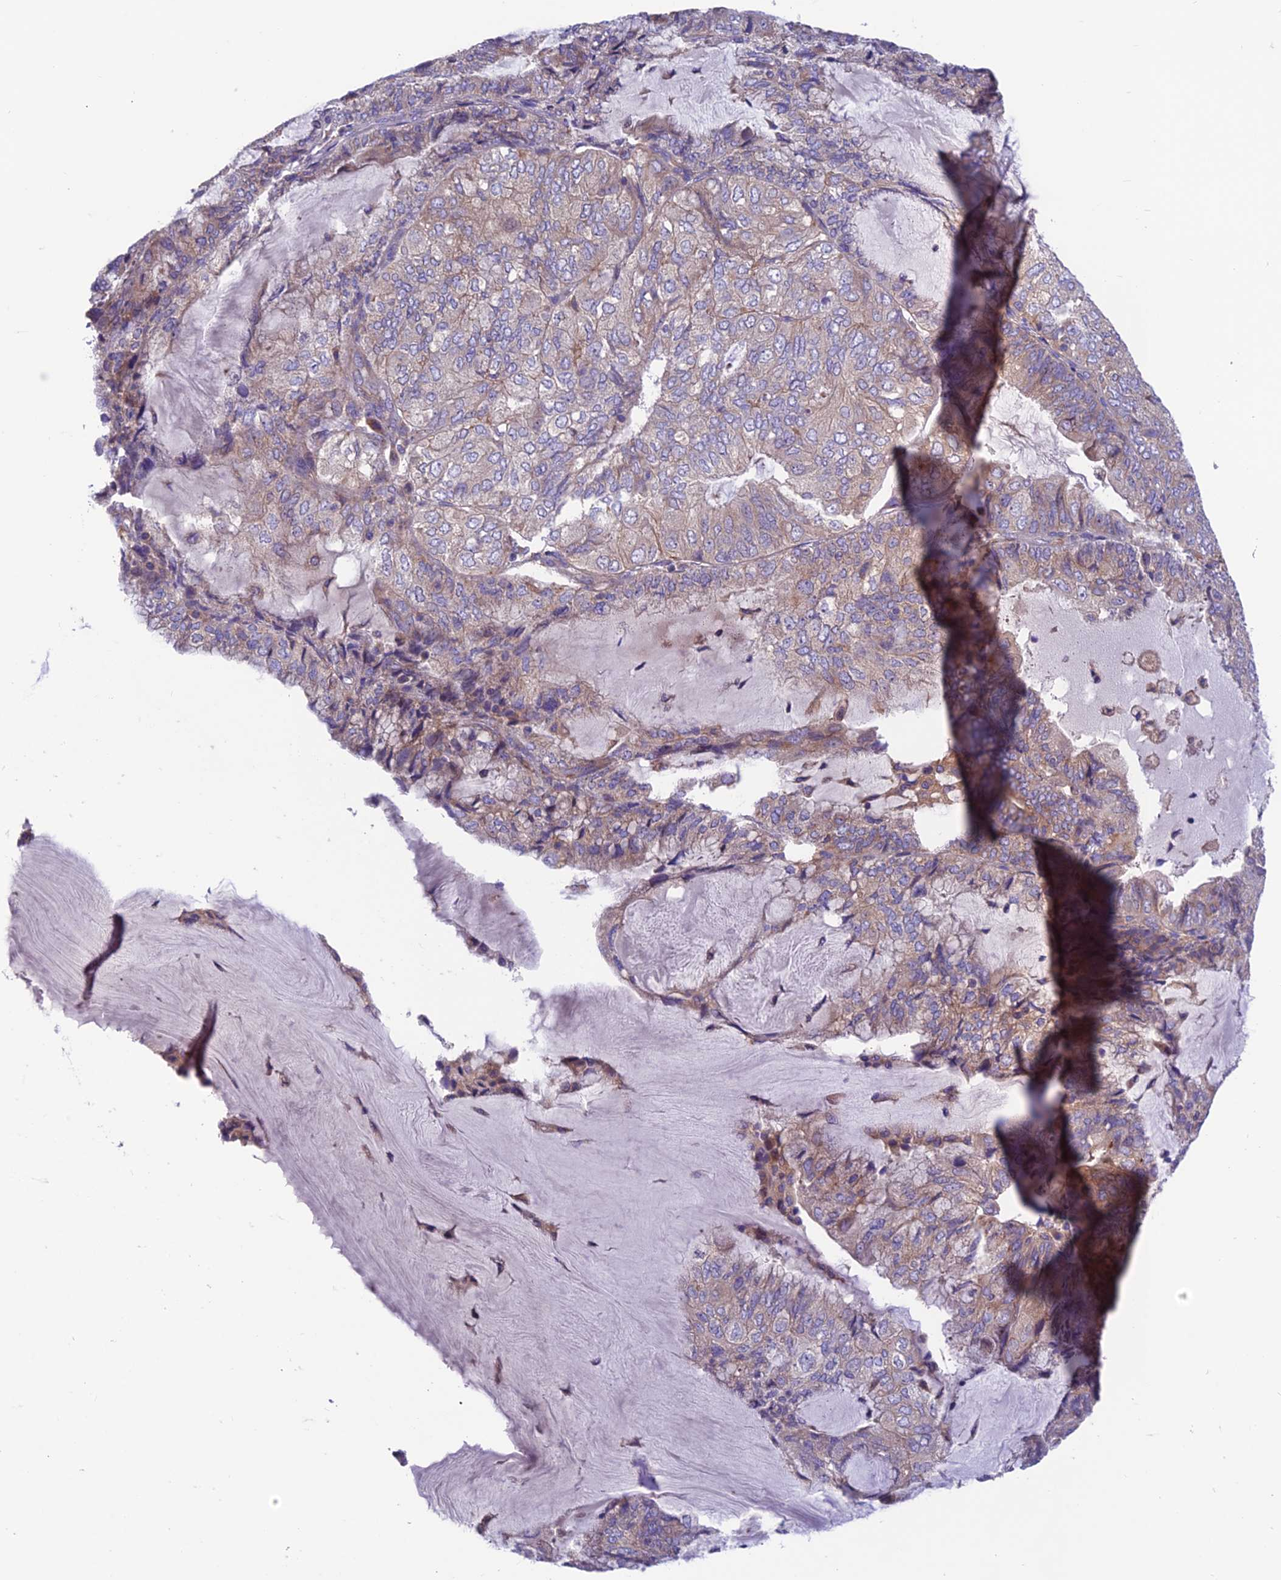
{"staining": {"intensity": "moderate", "quantity": ">75%", "location": "cytoplasmic/membranous"}, "tissue": "endometrial cancer", "cell_type": "Tumor cells", "image_type": "cancer", "snomed": [{"axis": "morphology", "description": "Adenocarcinoma, NOS"}, {"axis": "topography", "description": "Endometrium"}], "caption": "A brown stain highlights moderate cytoplasmic/membranous positivity of a protein in human adenocarcinoma (endometrial) tumor cells.", "gene": "VPS16", "patient": {"sex": "female", "age": 81}}